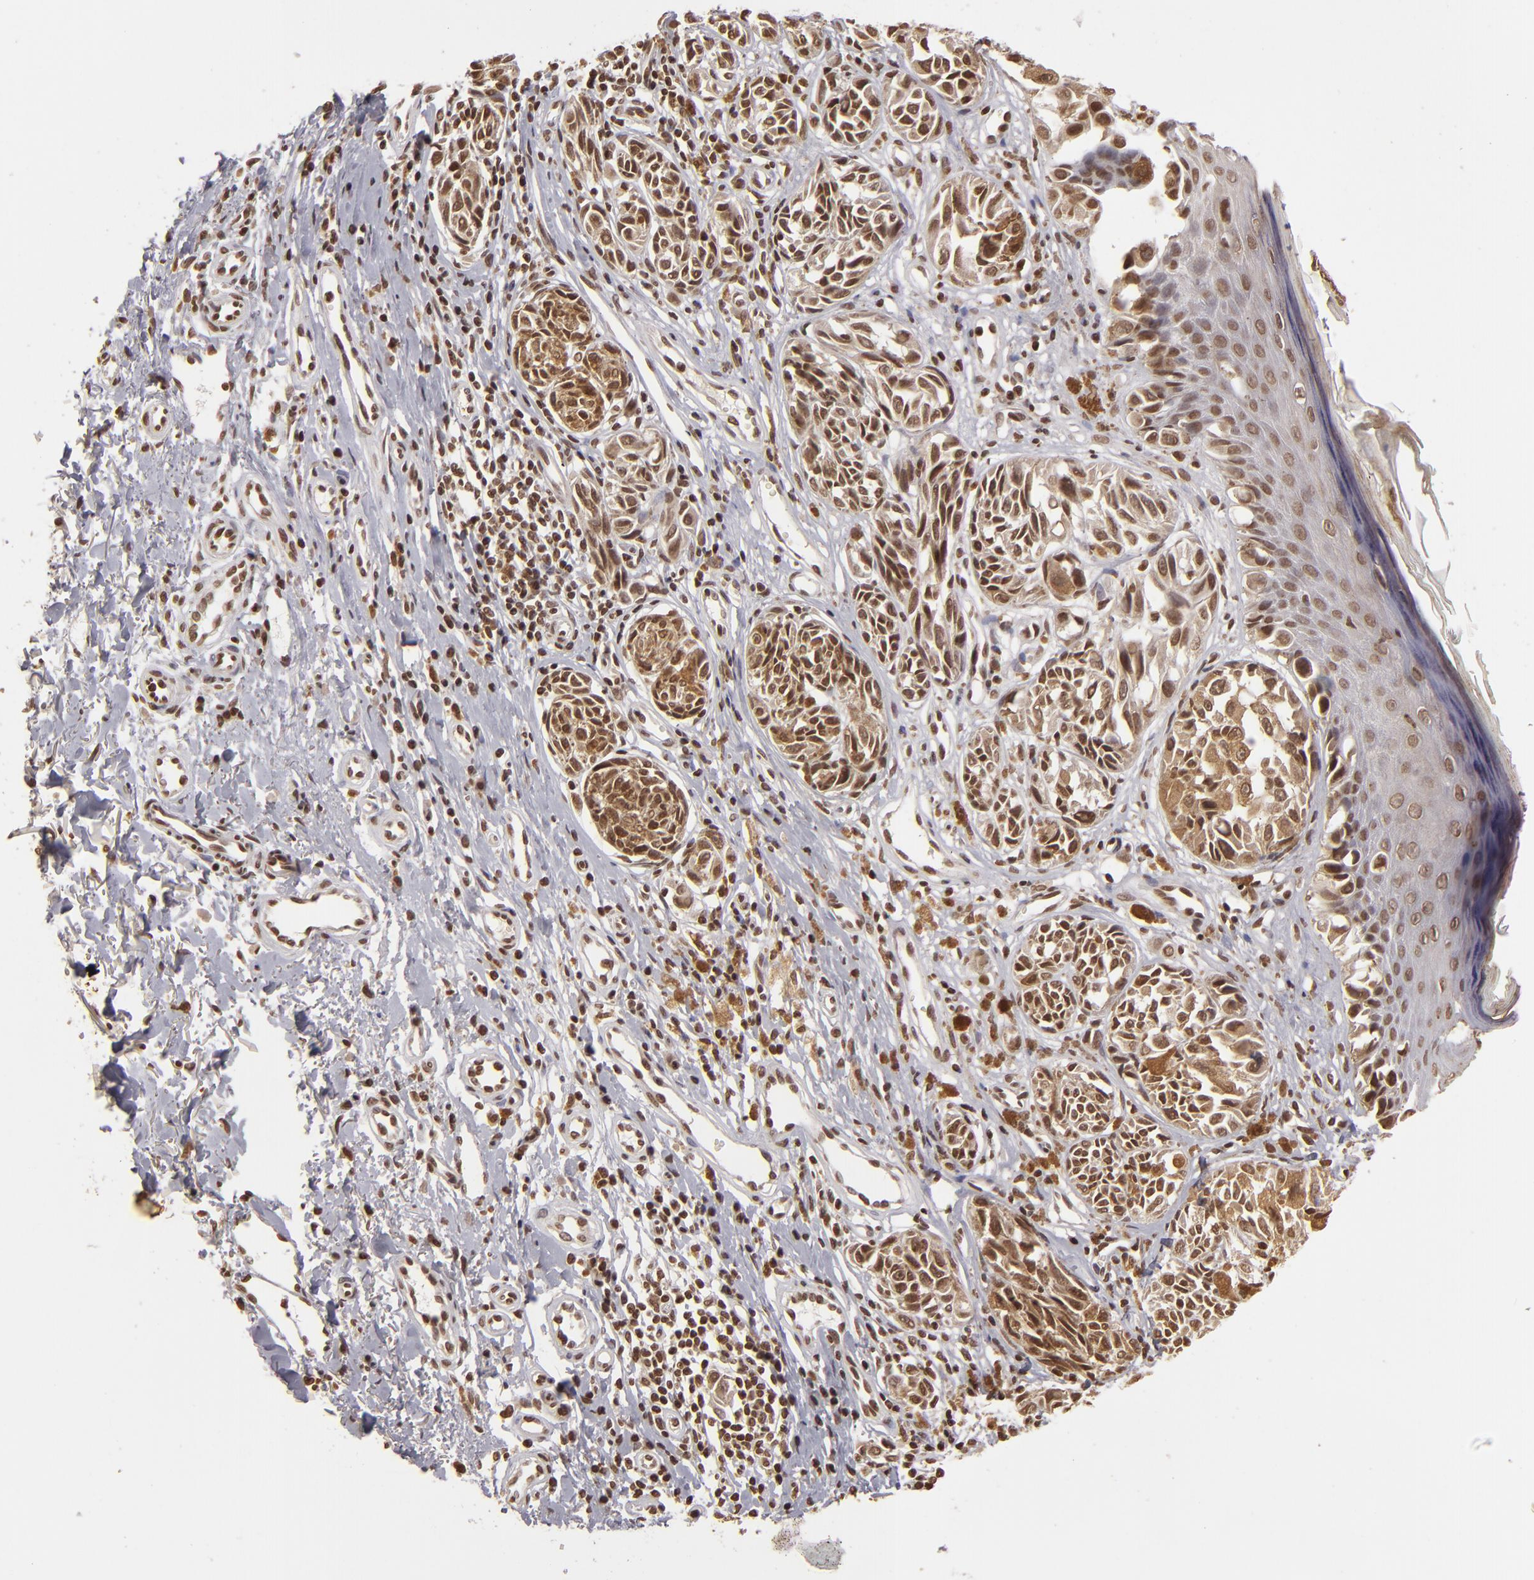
{"staining": {"intensity": "strong", "quantity": ">75%", "location": "cytoplasmic/membranous,nuclear"}, "tissue": "melanoma", "cell_type": "Tumor cells", "image_type": "cancer", "snomed": [{"axis": "morphology", "description": "Malignant melanoma, NOS"}, {"axis": "topography", "description": "Skin"}], "caption": "Immunohistochemical staining of human melanoma exhibits high levels of strong cytoplasmic/membranous and nuclear expression in about >75% of tumor cells.", "gene": "CUL3", "patient": {"sex": "male", "age": 67}}